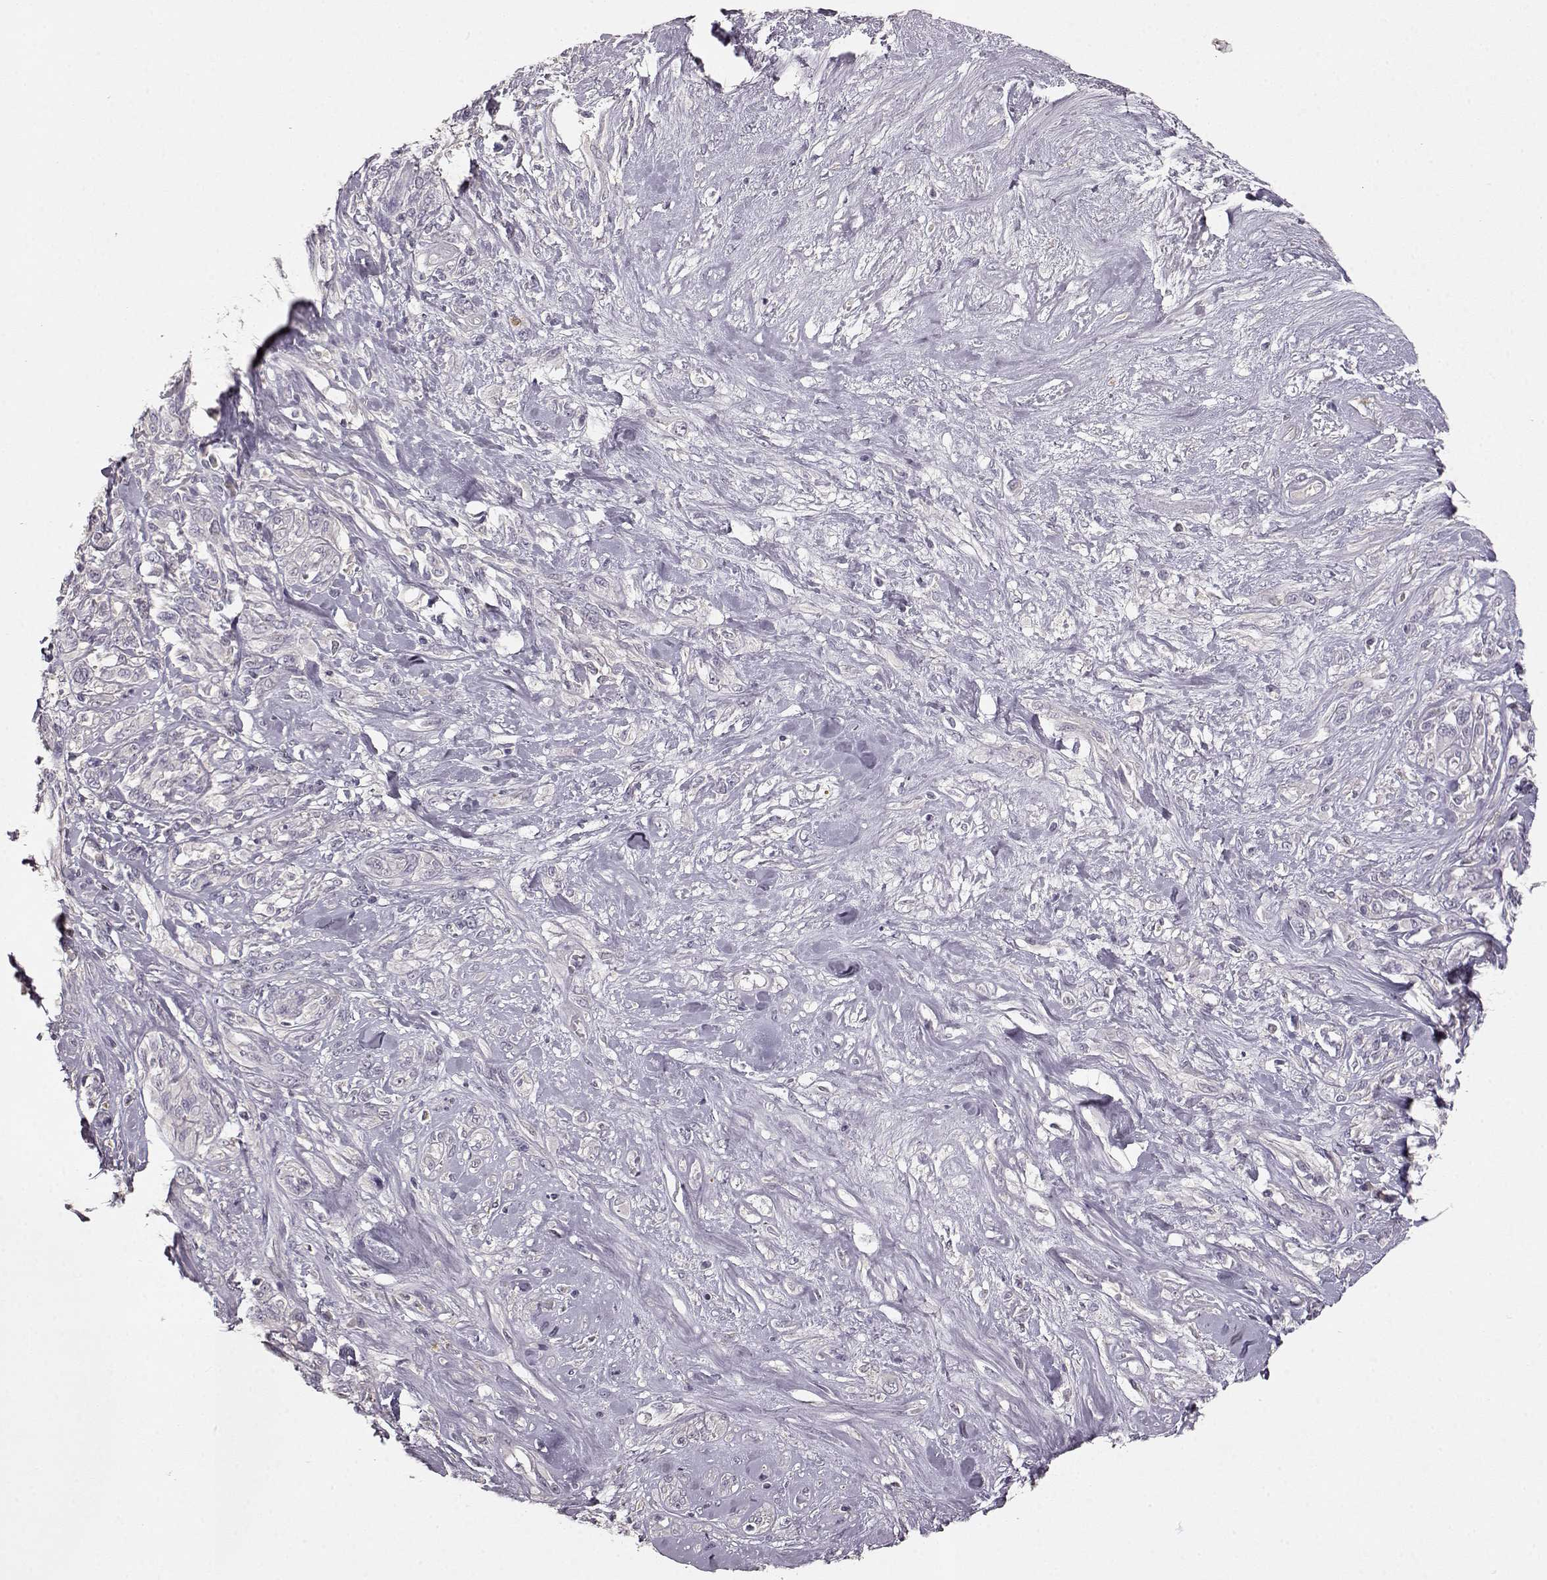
{"staining": {"intensity": "negative", "quantity": "none", "location": "none"}, "tissue": "melanoma", "cell_type": "Tumor cells", "image_type": "cancer", "snomed": [{"axis": "morphology", "description": "Malignant melanoma, NOS"}, {"axis": "topography", "description": "Skin"}], "caption": "The IHC photomicrograph has no significant positivity in tumor cells of malignant melanoma tissue. Brightfield microscopy of immunohistochemistry stained with DAB (3,3'-diaminobenzidine) (brown) and hematoxylin (blue), captured at high magnification.", "gene": "GHR", "patient": {"sex": "female", "age": 91}}